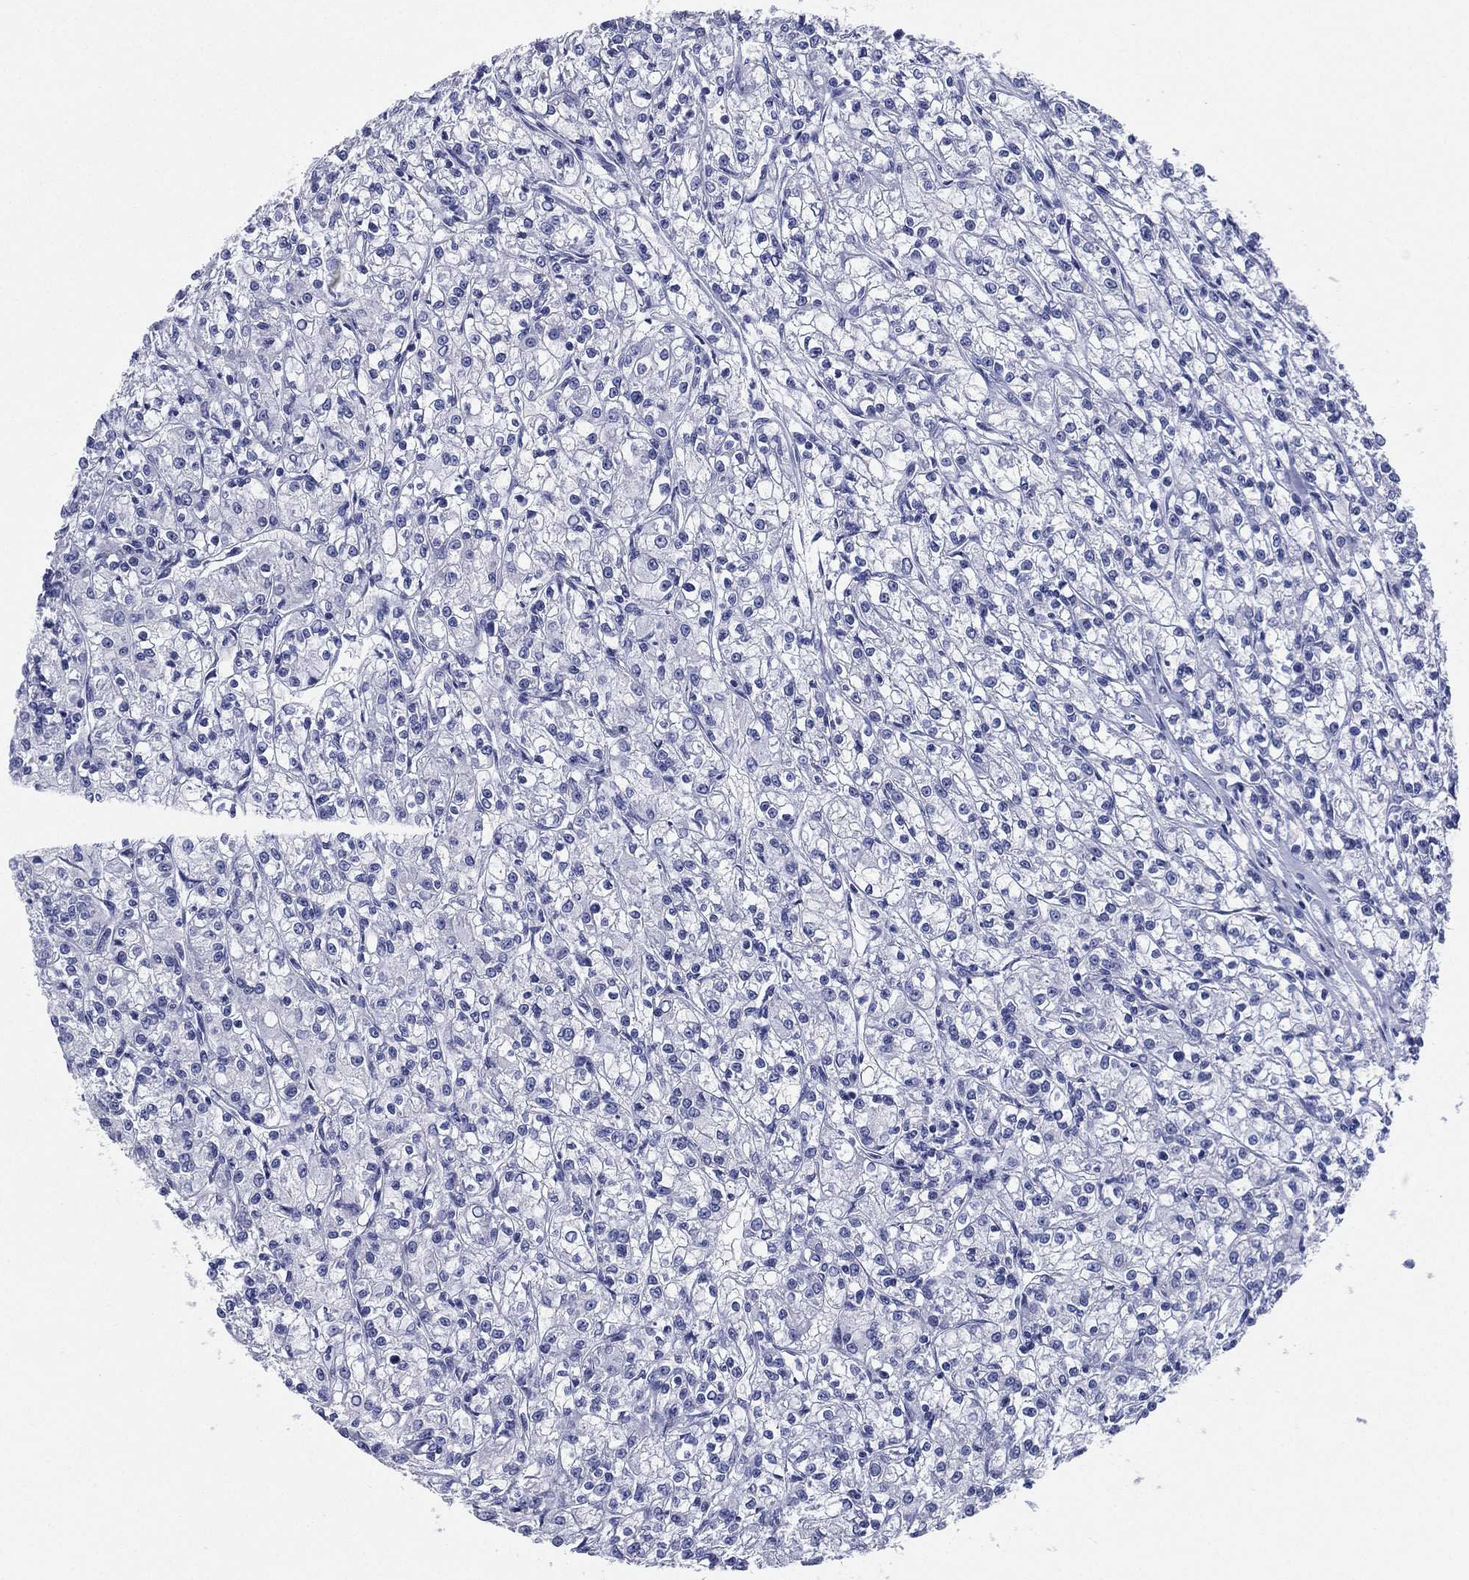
{"staining": {"intensity": "negative", "quantity": "none", "location": "none"}, "tissue": "renal cancer", "cell_type": "Tumor cells", "image_type": "cancer", "snomed": [{"axis": "morphology", "description": "Adenocarcinoma, NOS"}, {"axis": "topography", "description": "Kidney"}], "caption": "This is a image of IHC staining of adenocarcinoma (renal), which shows no positivity in tumor cells.", "gene": "RSPH4A", "patient": {"sex": "female", "age": 59}}